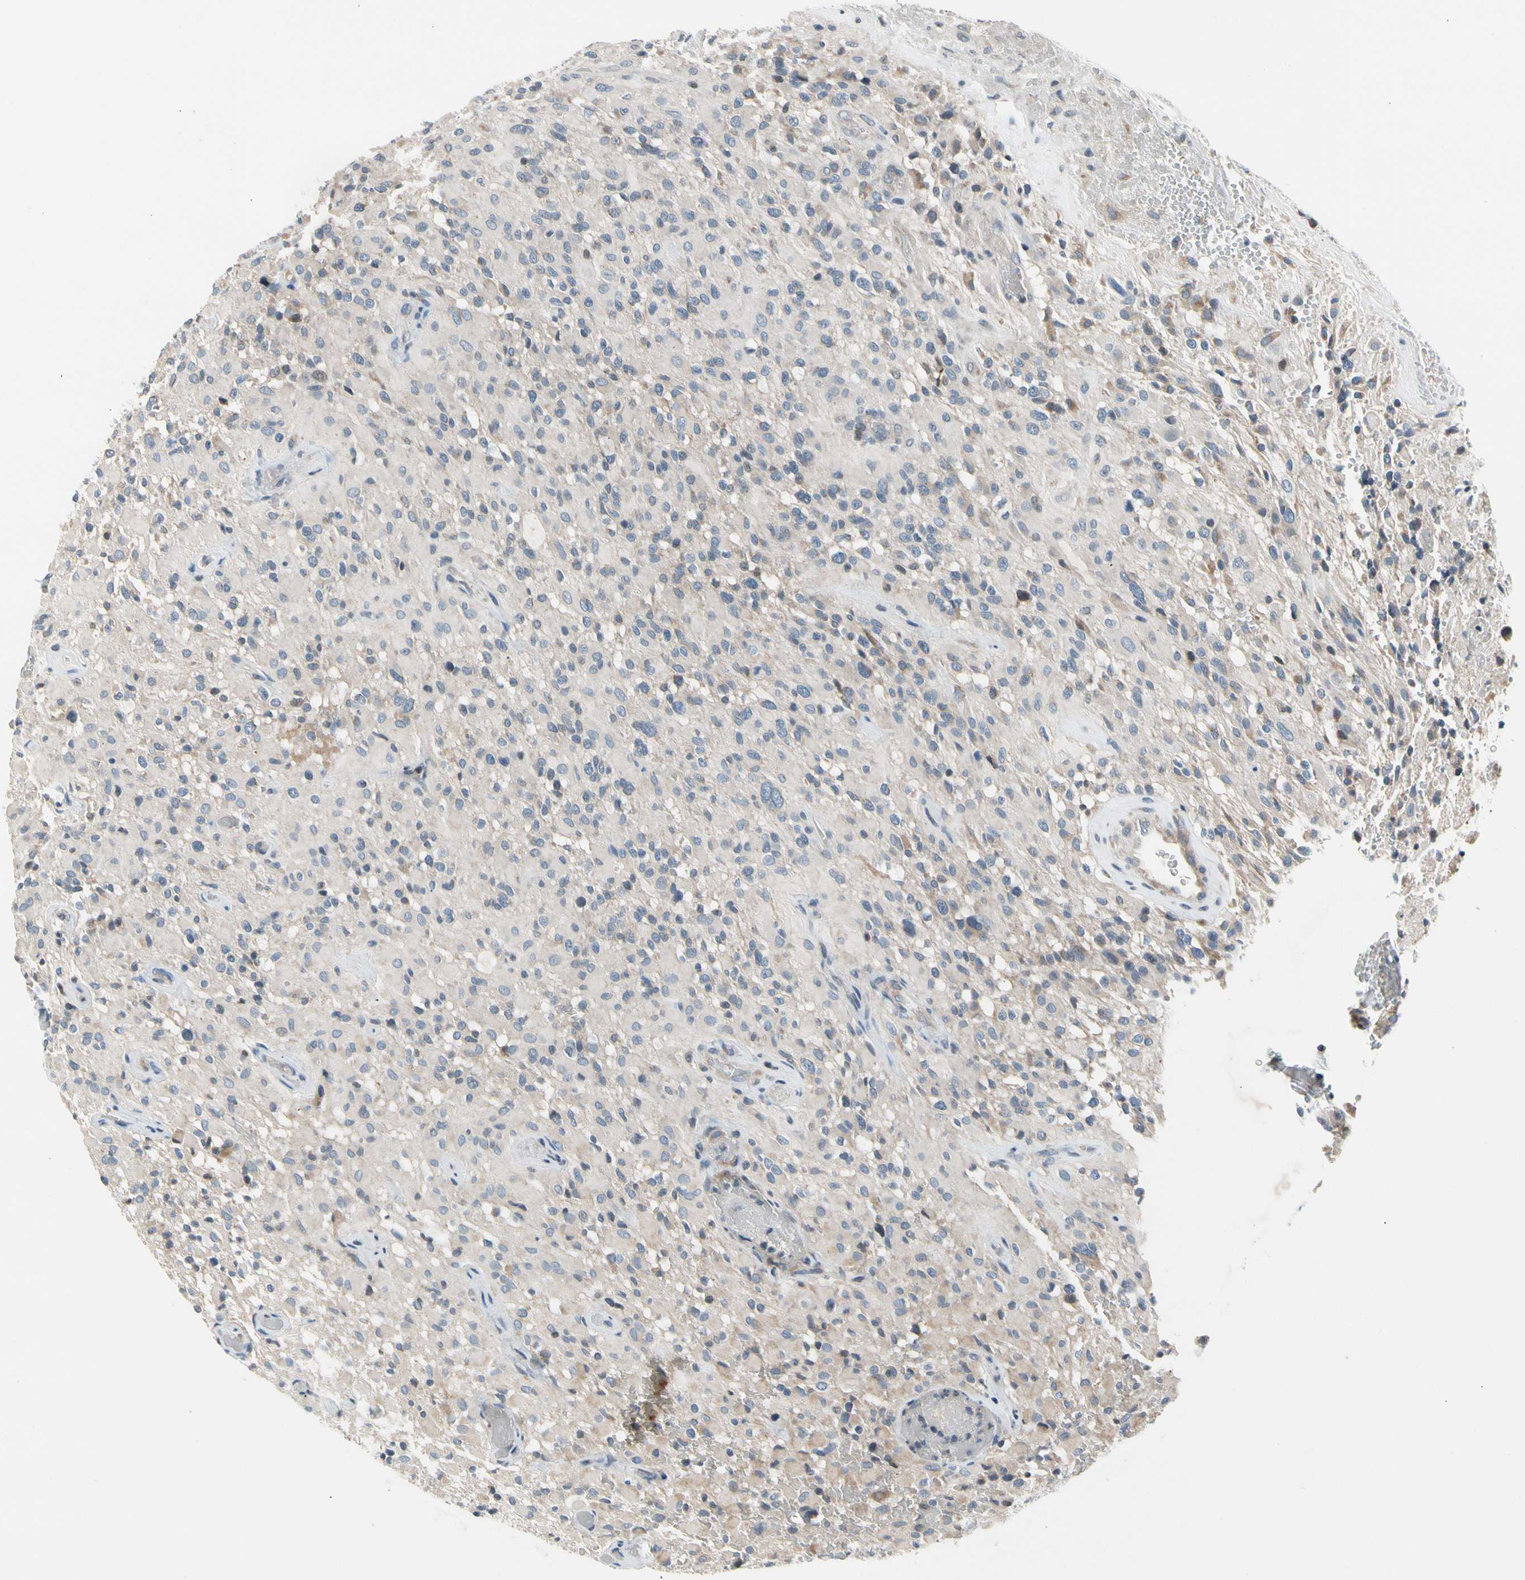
{"staining": {"intensity": "negative", "quantity": "none", "location": "none"}, "tissue": "glioma", "cell_type": "Tumor cells", "image_type": "cancer", "snomed": [{"axis": "morphology", "description": "Glioma, malignant, High grade"}, {"axis": "topography", "description": "Brain"}], "caption": "Malignant glioma (high-grade) was stained to show a protein in brown. There is no significant expression in tumor cells. (Stains: DAB (3,3'-diaminobenzidine) immunohistochemistry (IHC) with hematoxylin counter stain, Microscopy: brightfield microscopy at high magnification).", "gene": "SOX30", "patient": {"sex": "male", "age": 71}}